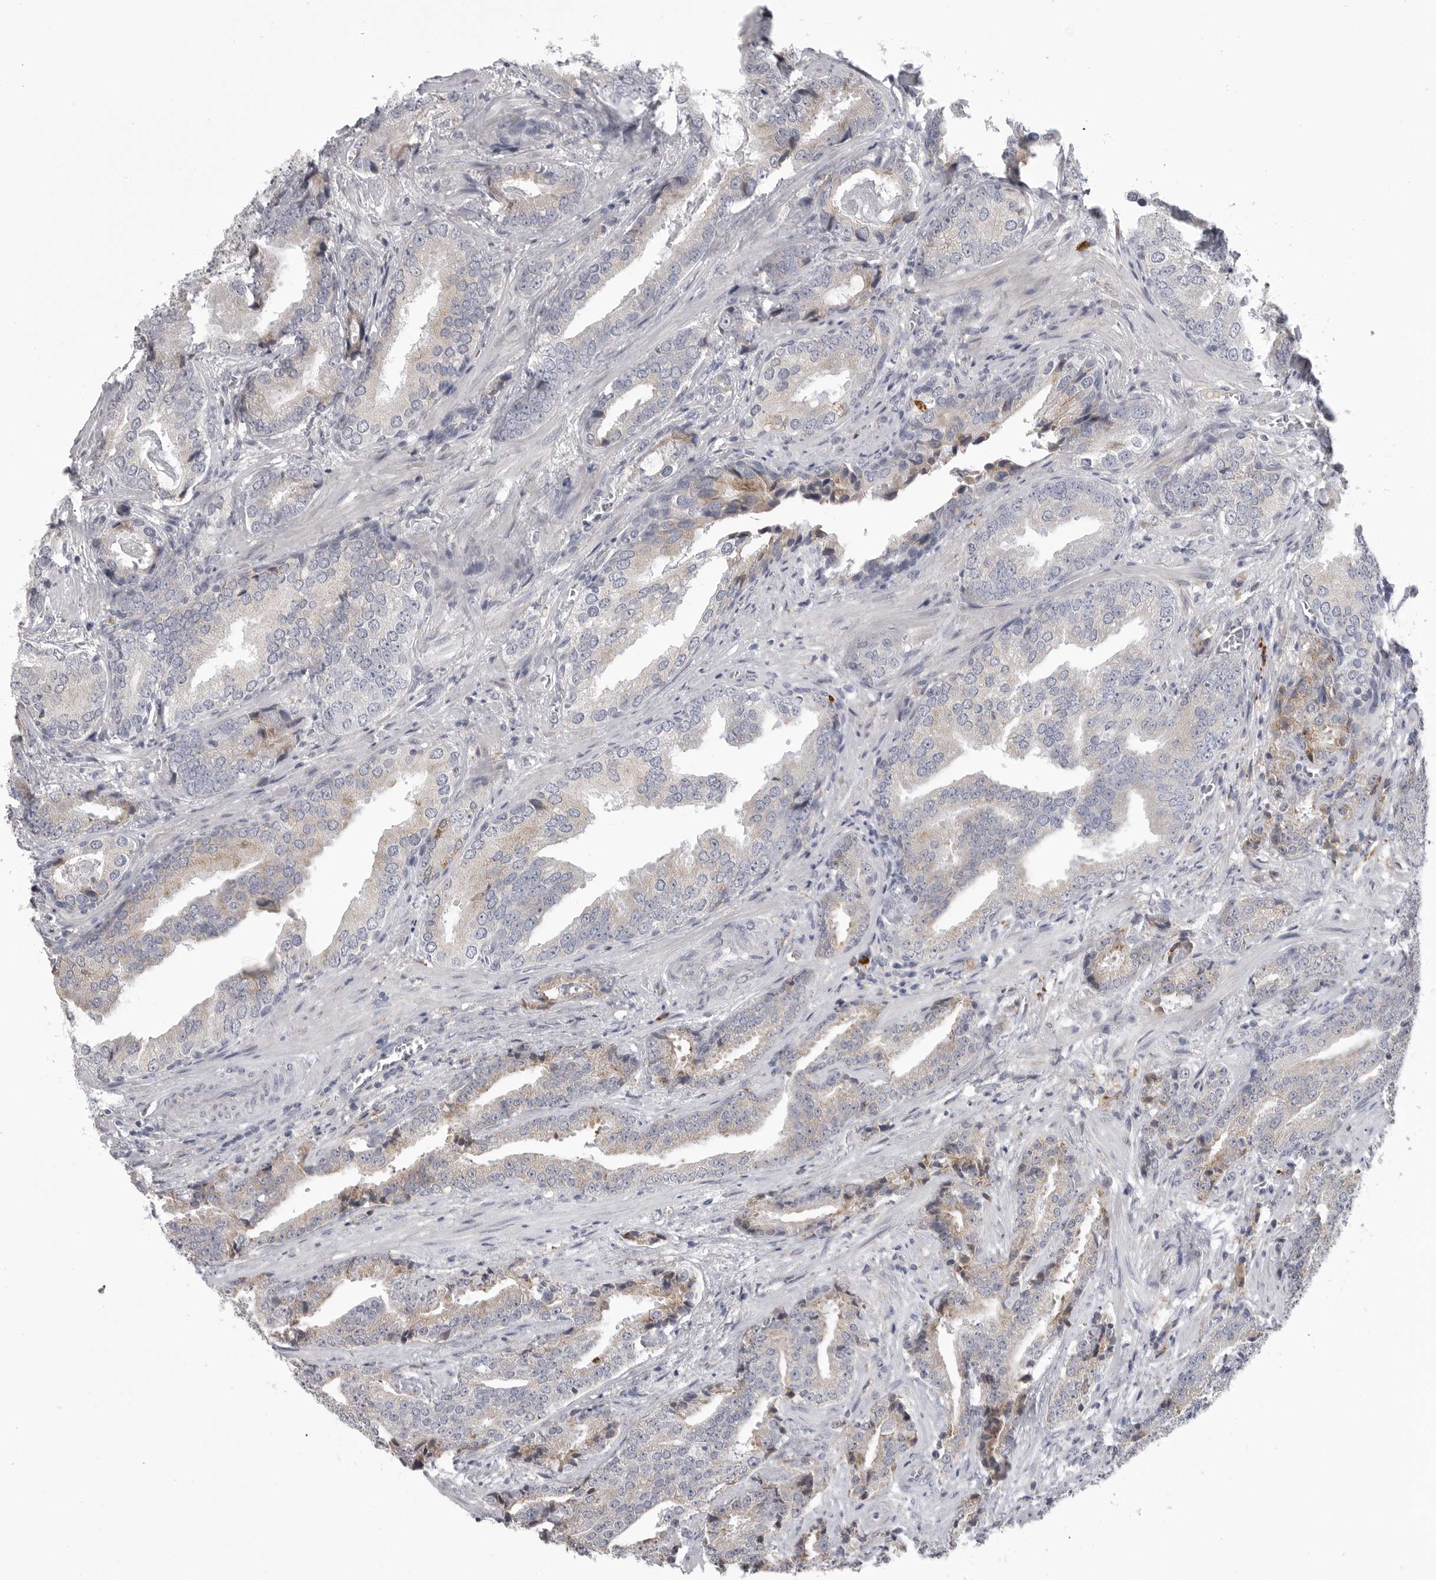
{"staining": {"intensity": "moderate", "quantity": "<25%", "location": "cytoplasmic/membranous"}, "tissue": "prostate cancer", "cell_type": "Tumor cells", "image_type": "cancer", "snomed": [{"axis": "morphology", "description": "Adenocarcinoma, Low grade"}, {"axis": "topography", "description": "Prostate"}], "caption": "Immunohistochemistry (DAB (3,3'-diaminobenzidine)) staining of human prostate cancer exhibits moderate cytoplasmic/membranous protein expression in approximately <25% of tumor cells.", "gene": "FKBP2", "patient": {"sex": "male", "age": 67}}